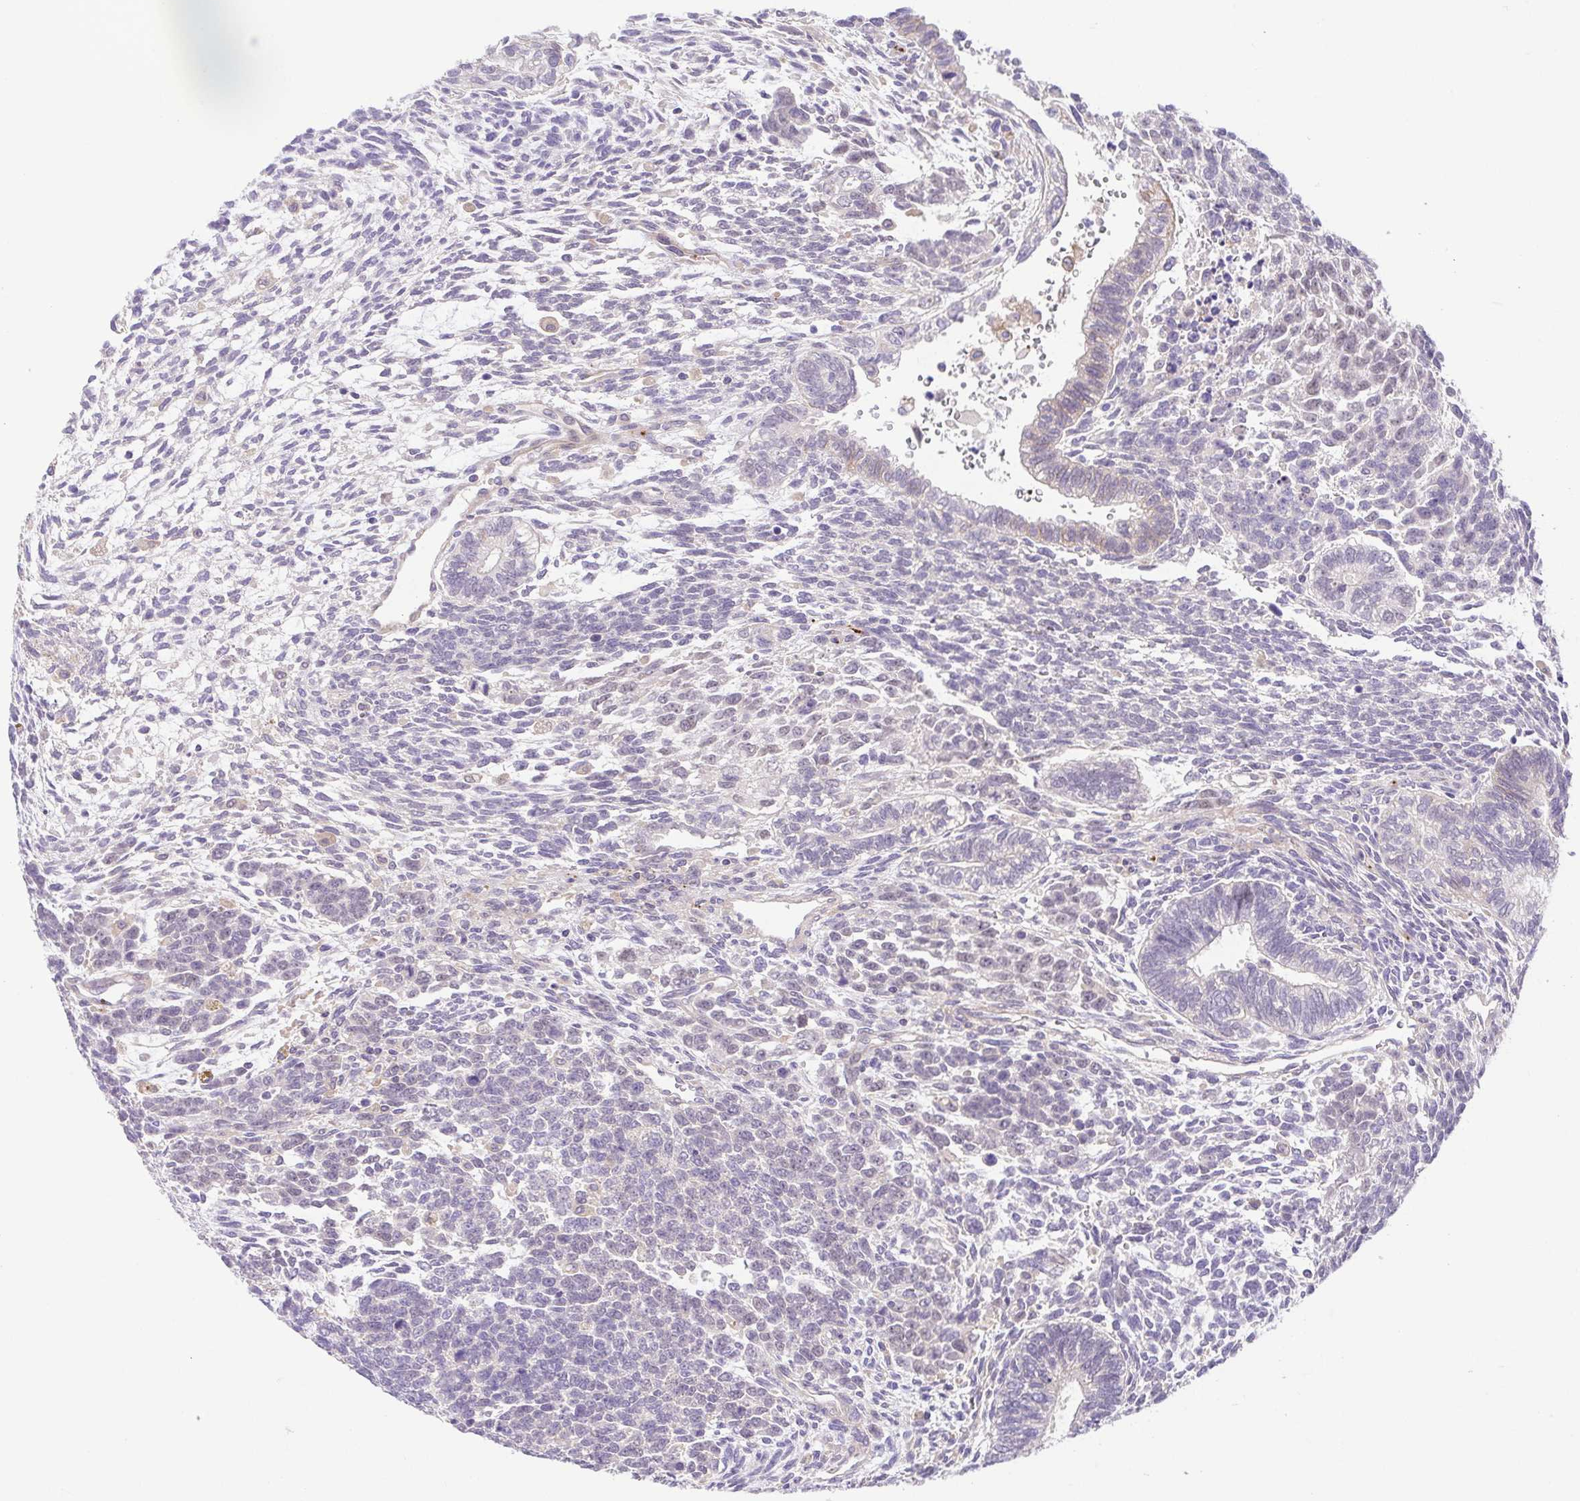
{"staining": {"intensity": "negative", "quantity": "none", "location": "none"}, "tissue": "testis cancer", "cell_type": "Tumor cells", "image_type": "cancer", "snomed": [{"axis": "morphology", "description": "Carcinoma, Embryonal, NOS"}, {"axis": "topography", "description": "Testis"}], "caption": "Immunohistochemical staining of testis embryonal carcinoma reveals no significant expression in tumor cells.", "gene": "PRR14L", "patient": {"sex": "male", "age": 23}}